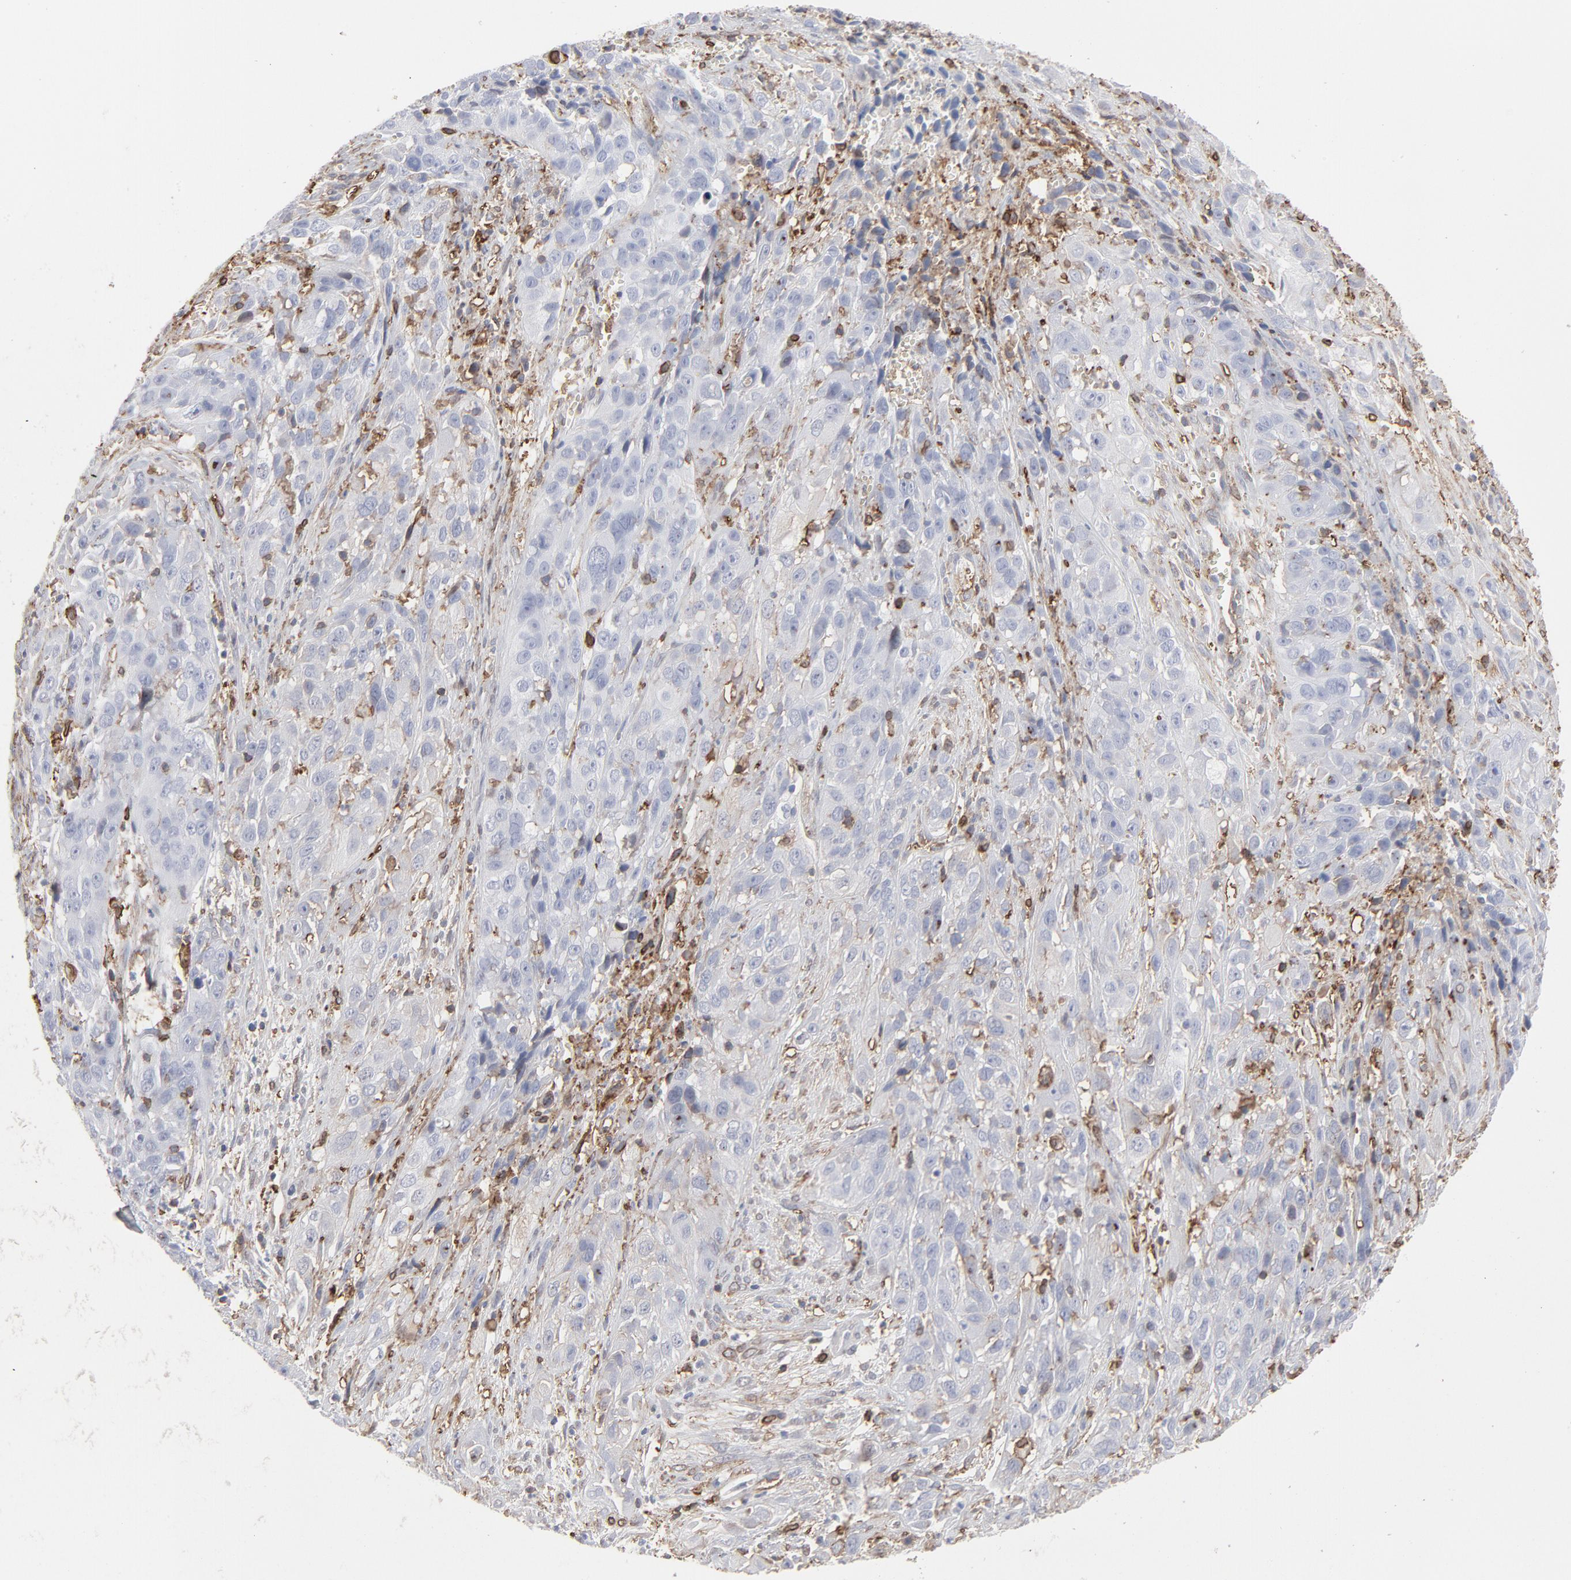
{"staining": {"intensity": "weak", "quantity": "<25%", "location": "cytoplasmic/membranous"}, "tissue": "cervical cancer", "cell_type": "Tumor cells", "image_type": "cancer", "snomed": [{"axis": "morphology", "description": "Squamous cell carcinoma, NOS"}, {"axis": "topography", "description": "Cervix"}], "caption": "IHC photomicrograph of neoplastic tissue: human cervical squamous cell carcinoma stained with DAB (3,3'-diaminobenzidine) displays no significant protein expression in tumor cells. The staining is performed using DAB brown chromogen with nuclei counter-stained in using hematoxylin.", "gene": "ANXA5", "patient": {"sex": "female", "age": 32}}